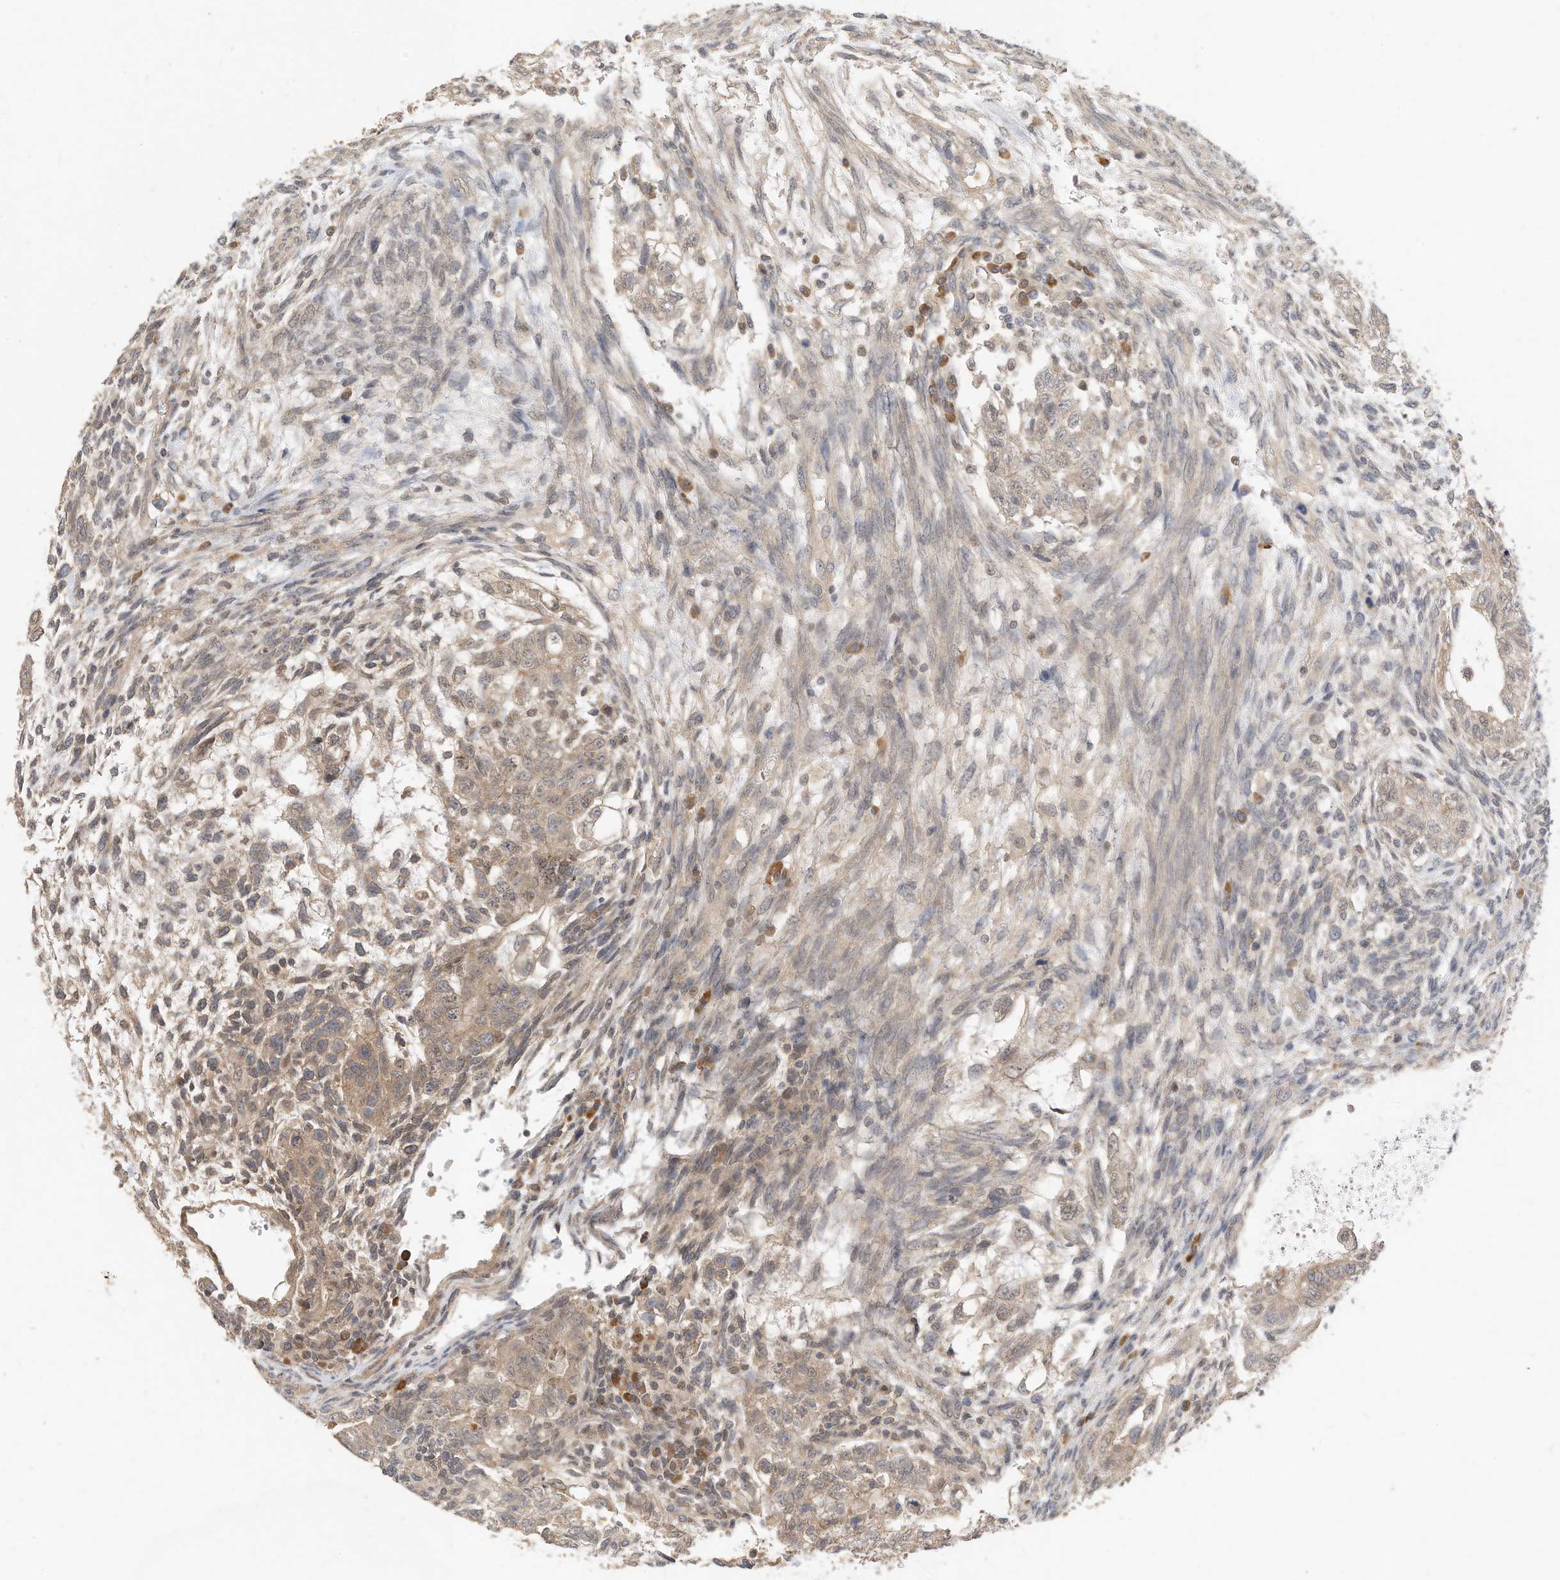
{"staining": {"intensity": "weak", "quantity": ">75%", "location": "cytoplasmic/membranous"}, "tissue": "testis cancer", "cell_type": "Tumor cells", "image_type": "cancer", "snomed": [{"axis": "morphology", "description": "Carcinoma, Embryonal, NOS"}, {"axis": "topography", "description": "Testis"}], "caption": "Immunohistochemical staining of human embryonal carcinoma (testis) exhibits low levels of weak cytoplasmic/membranous protein expression in approximately >75% of tumor cells. (Stains: DAB (3,3'-diaminobenzidine) in brown, nuclei in blue, Microscopy: brightfield microscopy at high magnification).", "gene": "OFD1", "patient": {"sex": "male", "age": 37}}